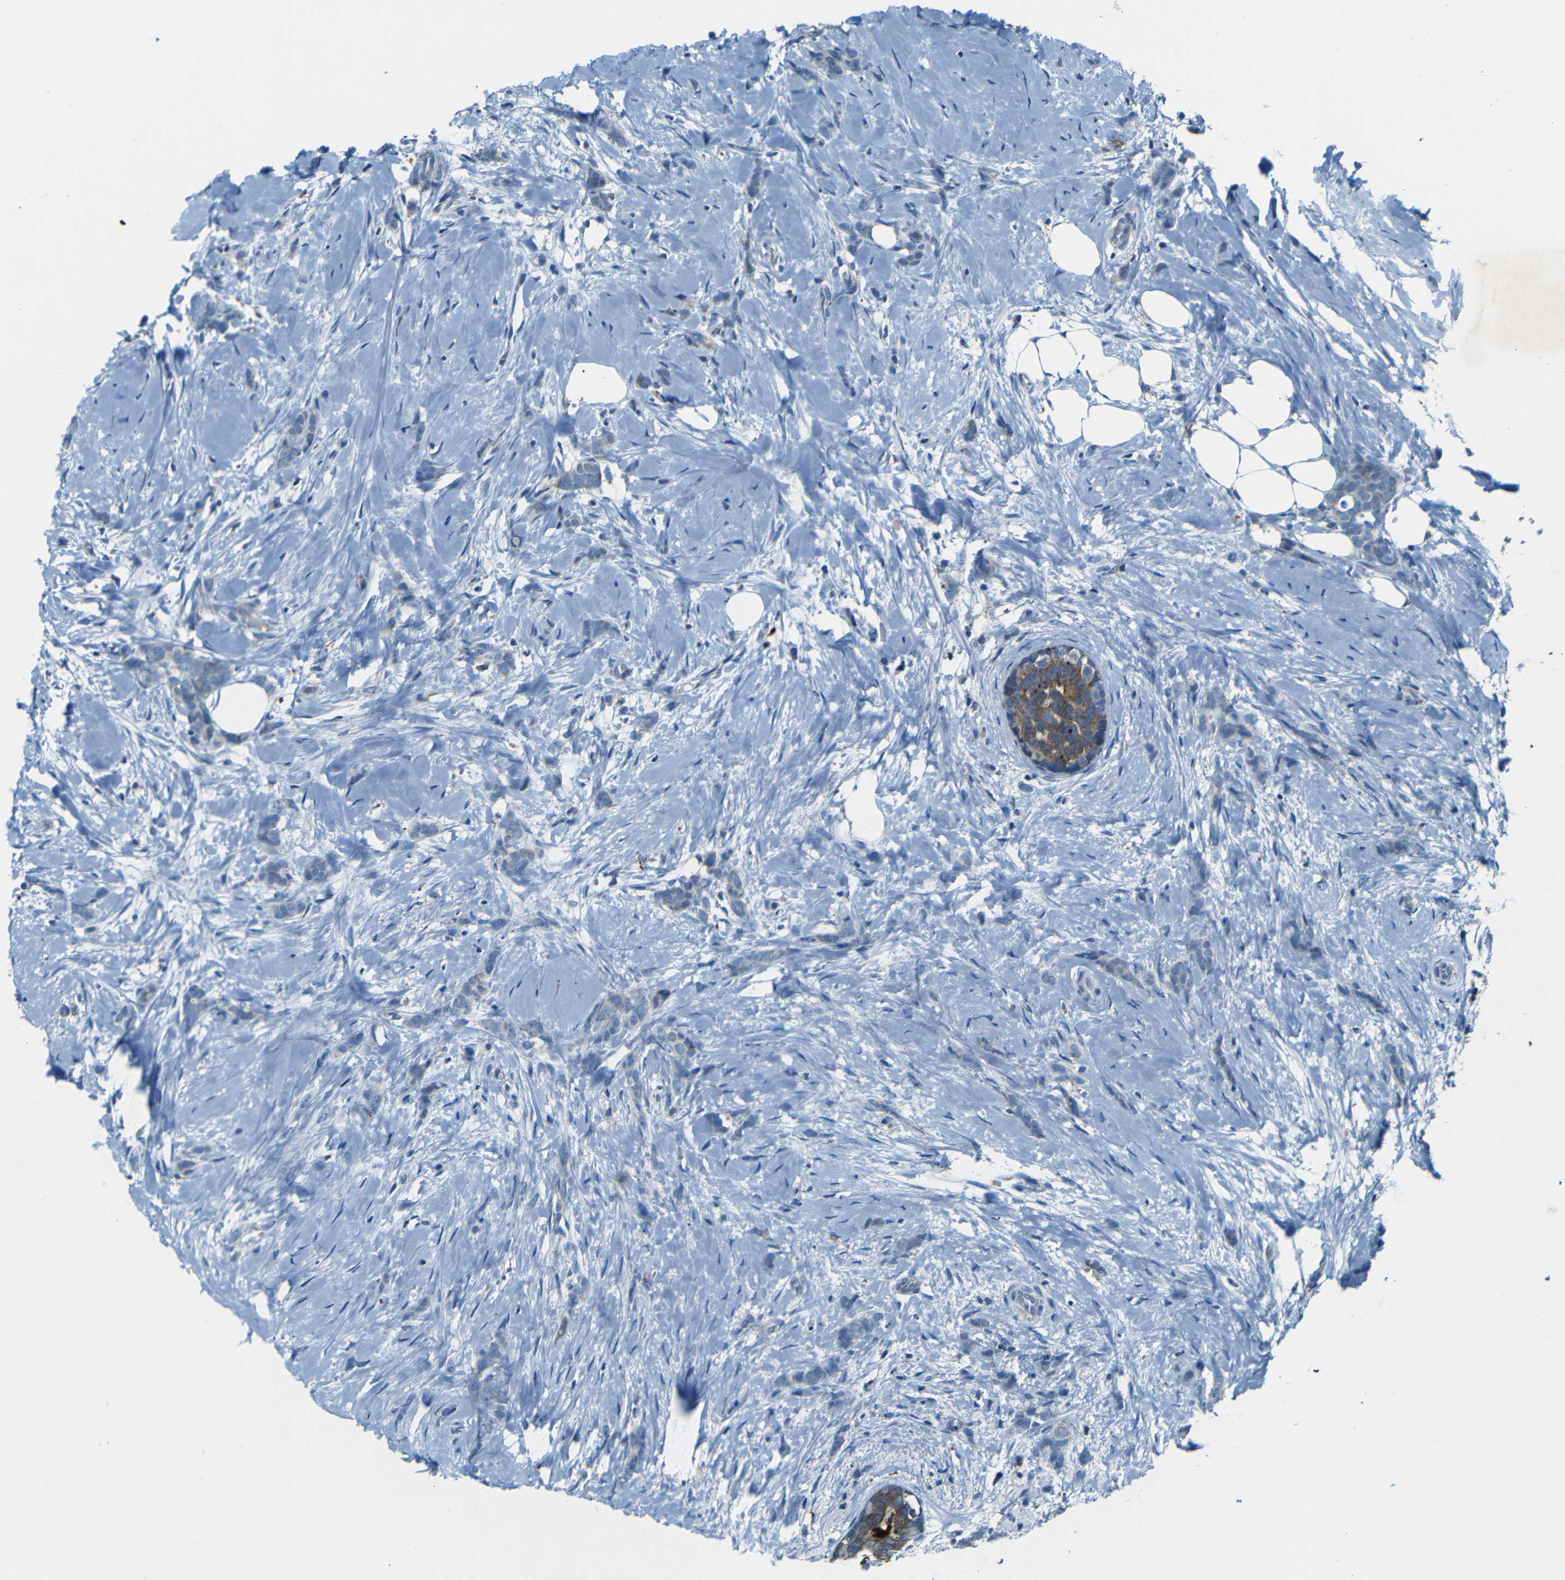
{"staining": {"intensity": "weak", "quantity": "<25%", "location": "cytoplasmic/membranous"}, "tissue": "breast cancer", "cell_type": "Tumor cells", "image_type": "cancer", "snomed": [{"axis": "morphology", "description": "Lobular carcinoma, in situ"}, {"axis": "morphology", "description": "Lobular carcinoma"}, {"axis": "topography", "description": "Breast"}], "caption": "A high-resolution micrograph shows IHC staining of breast cancer (lobular carcinoma), which demonstrates no significant positivity in tumor cells.", "gene": "WSCD2", "patient": {"sex": "female", "age": 41}}